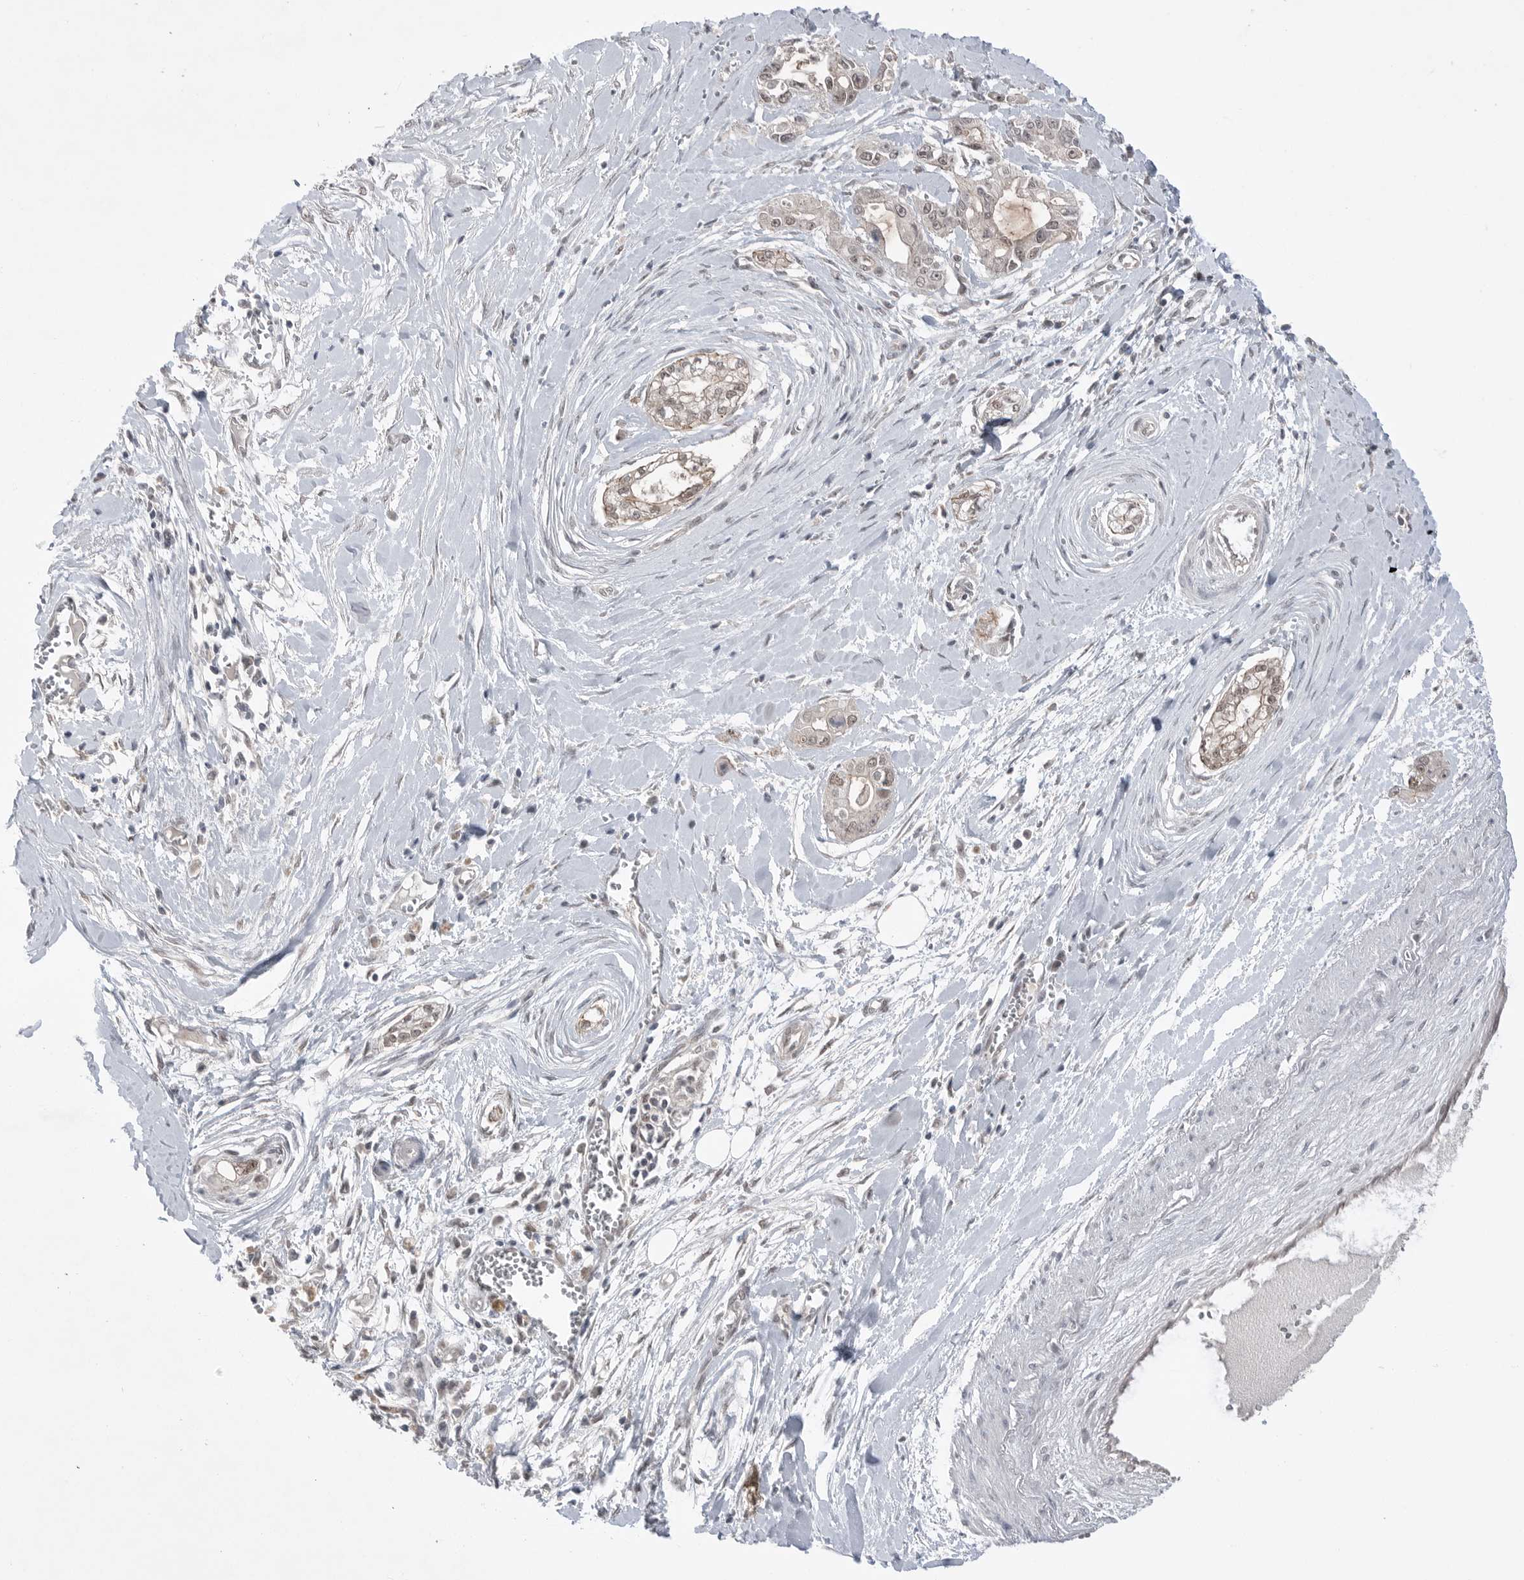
{"staining": {"intensity": "weak", "quantity": ">75%", "location": "nuclear"}, "tissue": "pancreatic cancer", "cell_type": "Tumor cells", "image_type": "cancer", "snomed": [{"axis": "morphology", "description": "Adenocarcinoma, NOS"}, {"axis": "topography", "description": "Pancreas"}], "caption": "An immunohistochemistry (IHC) micrograph of tumor tissue is shown. Protein staining in brown labels weak nuclear positivity in adenocarcinoma (pancreatic) within tumor cells. The protein of interest is shown in brown color, while the nuclei are stained blue.", "gene": "NTAQ1", "patient": {"sex": "male", "age": 68}}